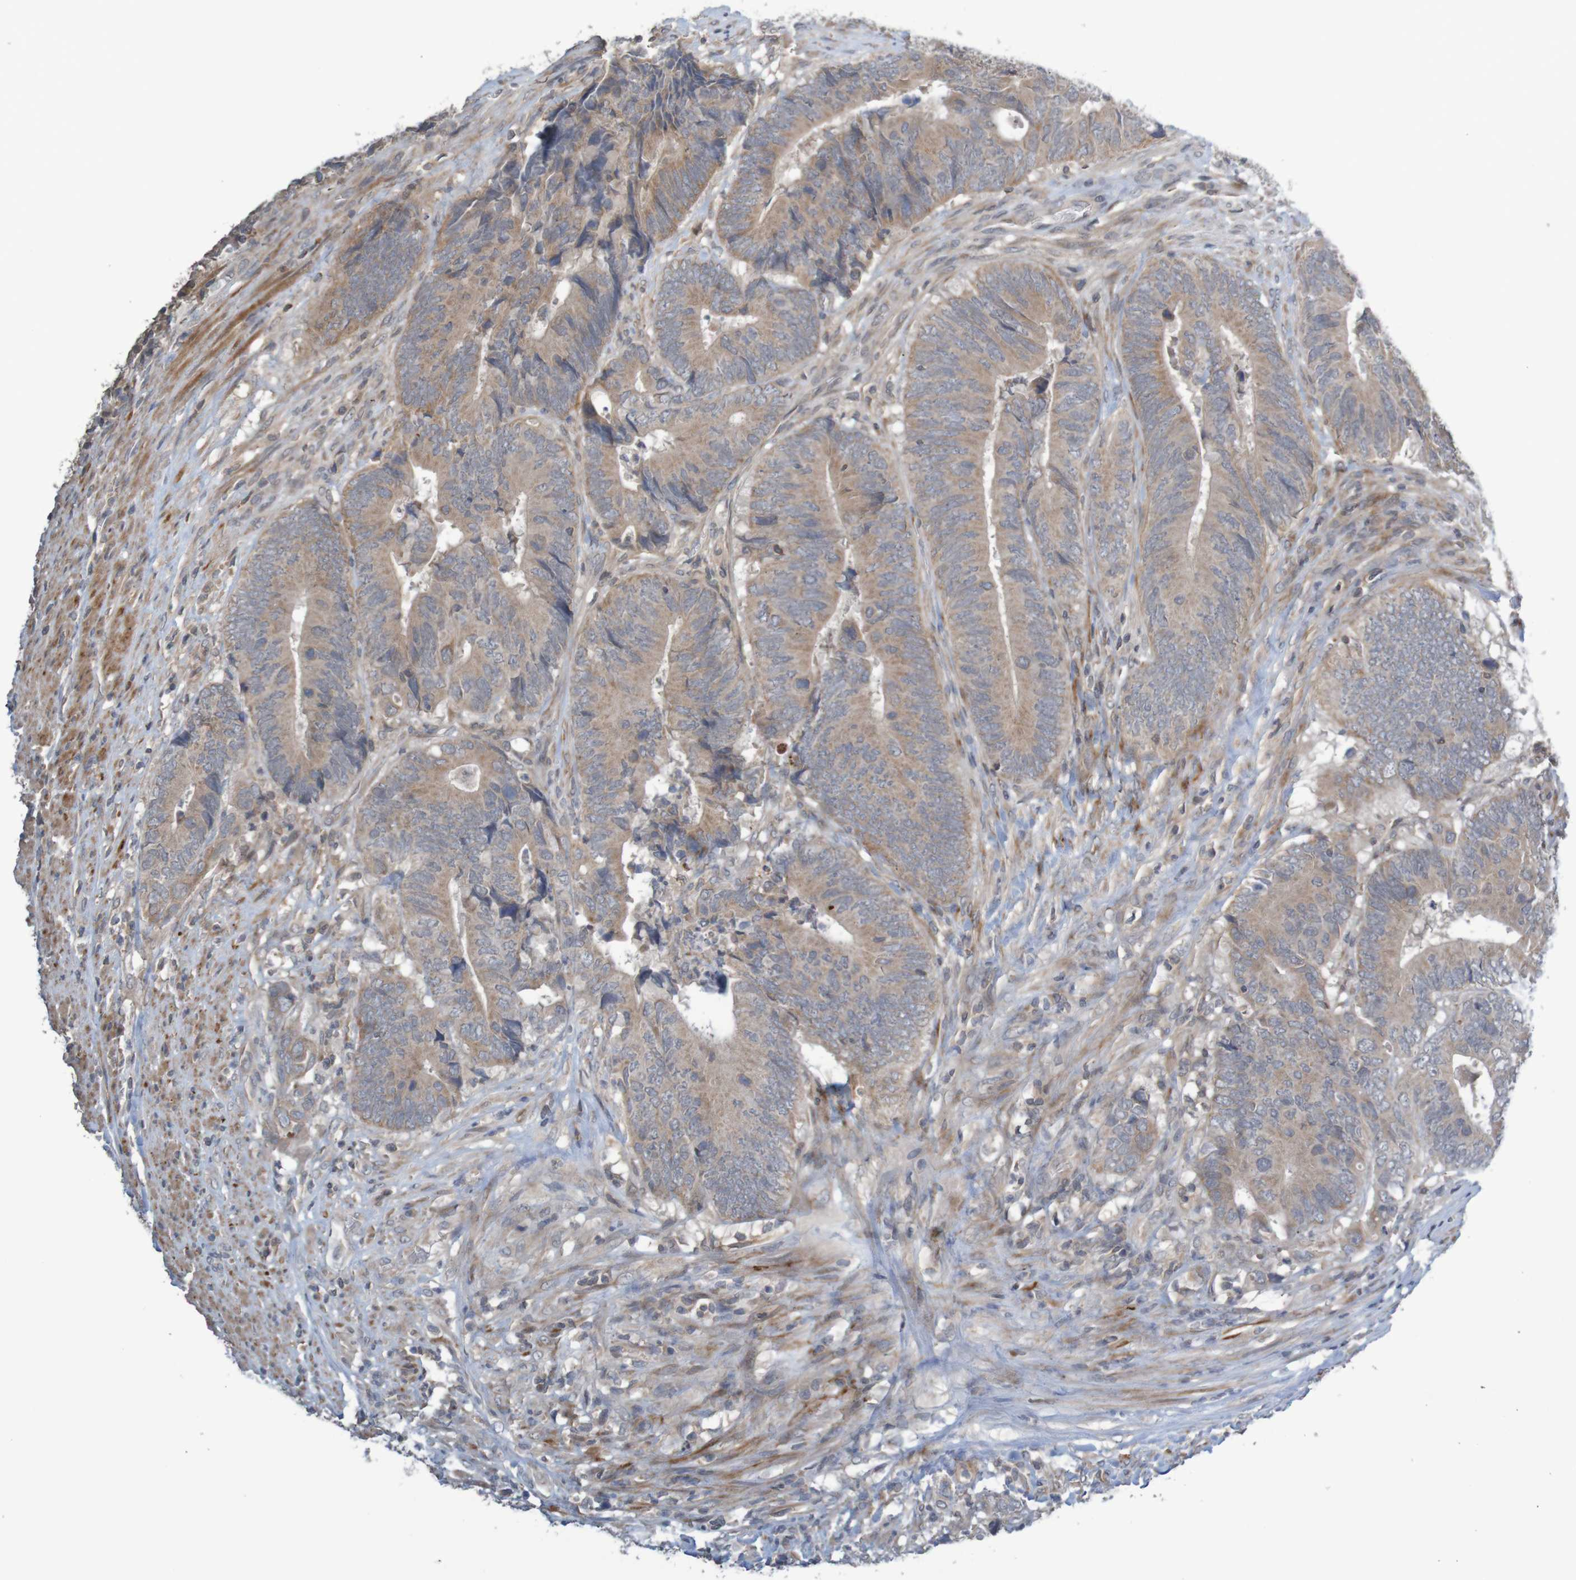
{"staining": {"intensity": "weak", "quantity": ">75%", "location": "cytoplasmic/membranous"}, "tissue": "colorectal cancer", "cell_type": "Tumor cells", "image_type": "cancer", "snomed": [{"axis": "morphology", "description": "Normal tissue, NOS"}, {"axis": "morphology", "description": "Adenocarcinoma, NOS"}, {"axis": "topography", "description": "Colon"}], "caption": "Immunohistochemistry of colorectal cancer (adenocarcinoma) displays low levels of weak cytoplasmic/membranous staining in about >75% of tumor cells.", "gene": "ANKK1", "patient": {"sex": "male", "age": 56}}